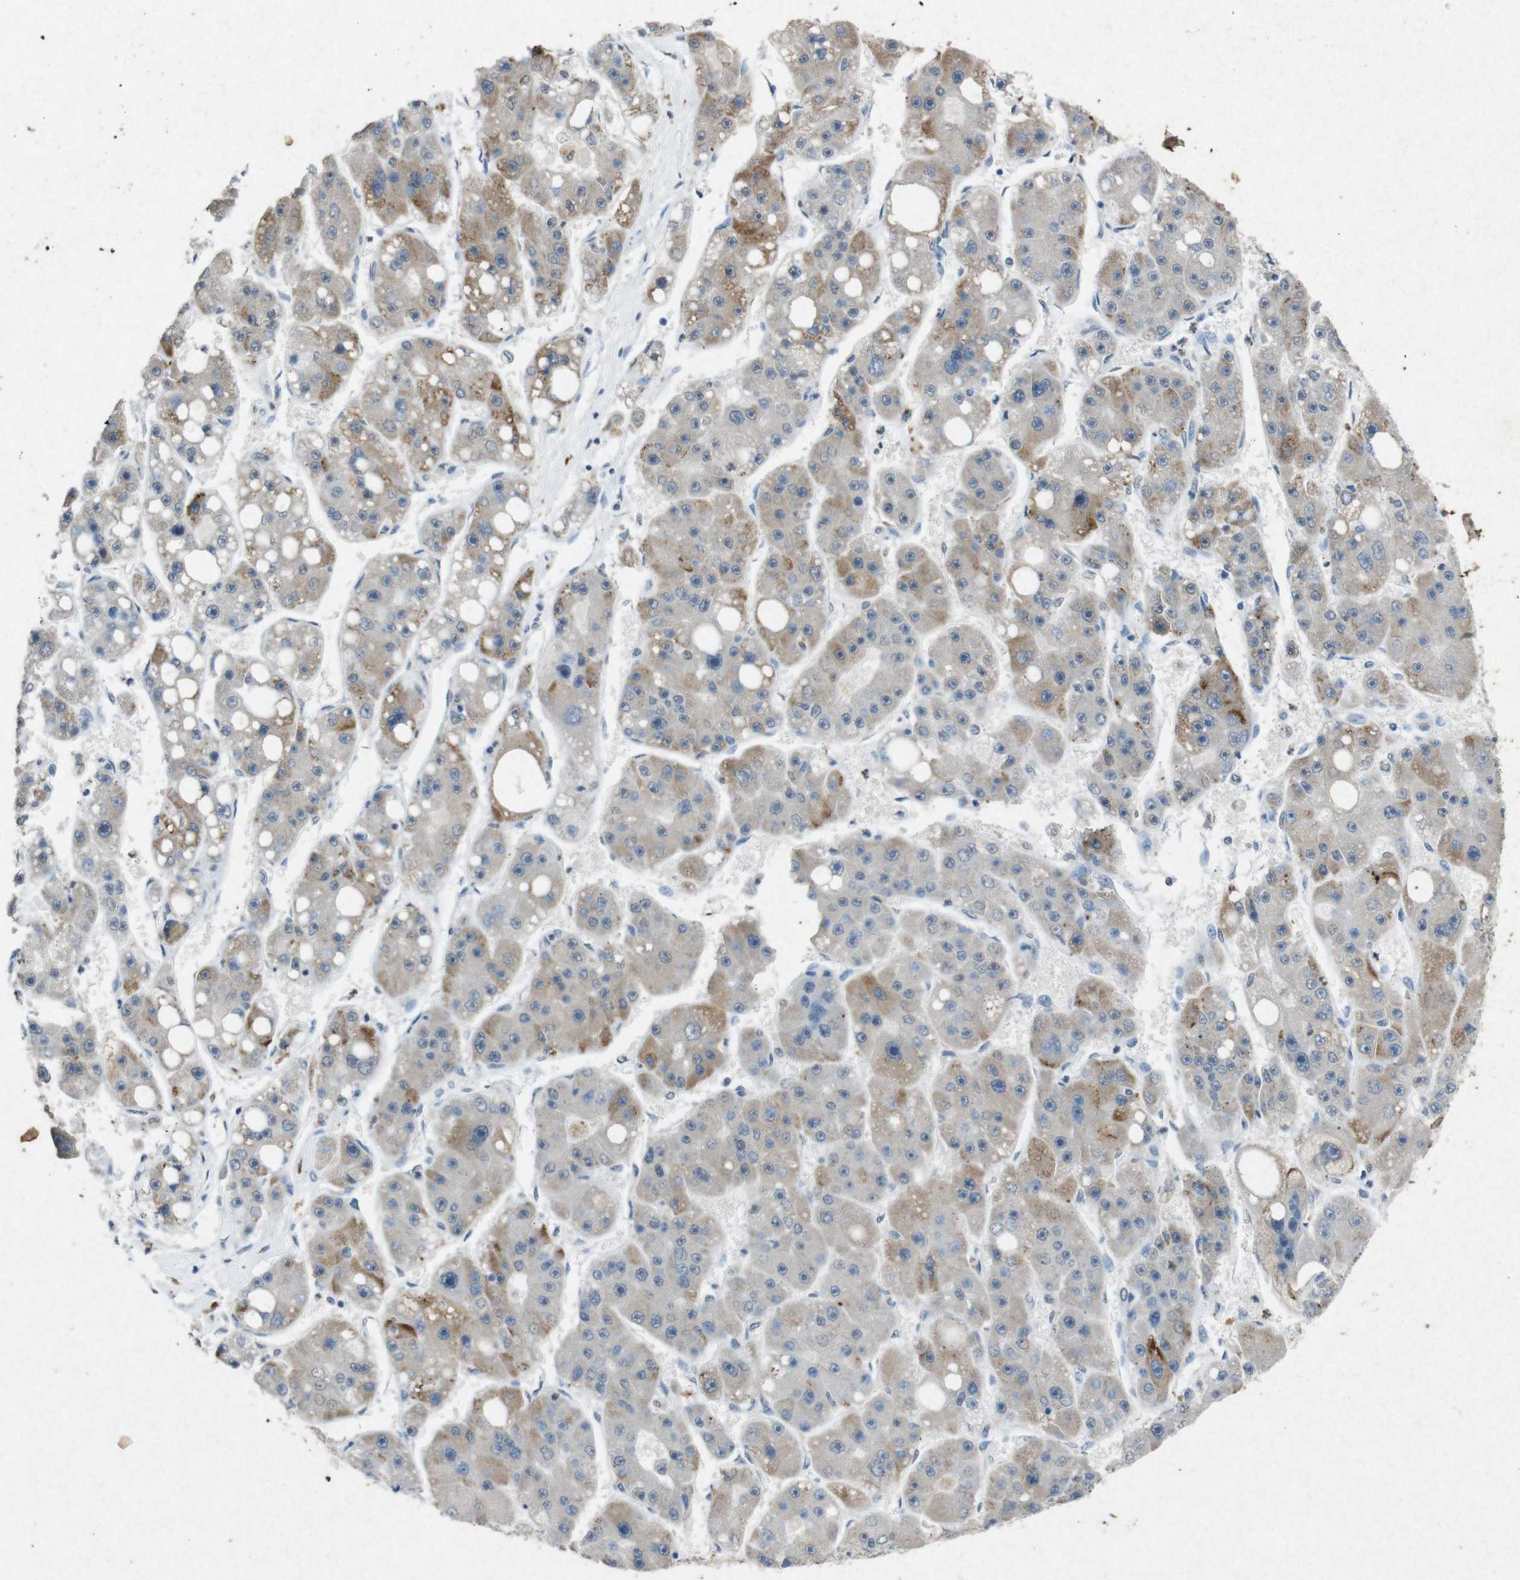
{"staining": {"intensity": "weak", "quantity": "25%-75%", "location": "cytoplasmic/membranous"}, "tissue": "liver cancer", "cell_type": "Tumor cells", "image_type": "cancer", "snomed": [{"axis": "morphology", "description": "Carcinoma, Hepatocellular, NOS"}, {"axis": "topography", "description": "Liver"}], "caption": "The image exhibits staining of liver cancer, revealing weak cytoplasmic/membranous protein positivity (brown color) within tumor cells. The staining is performed using DAB (3,3'-diaminobenzidine) brown chromogen to label protein expression. The nuclei are counter-stained blue using hematoxylin.", "gene": "STBD1", "patient": {"sex": "female", "age": 61}}